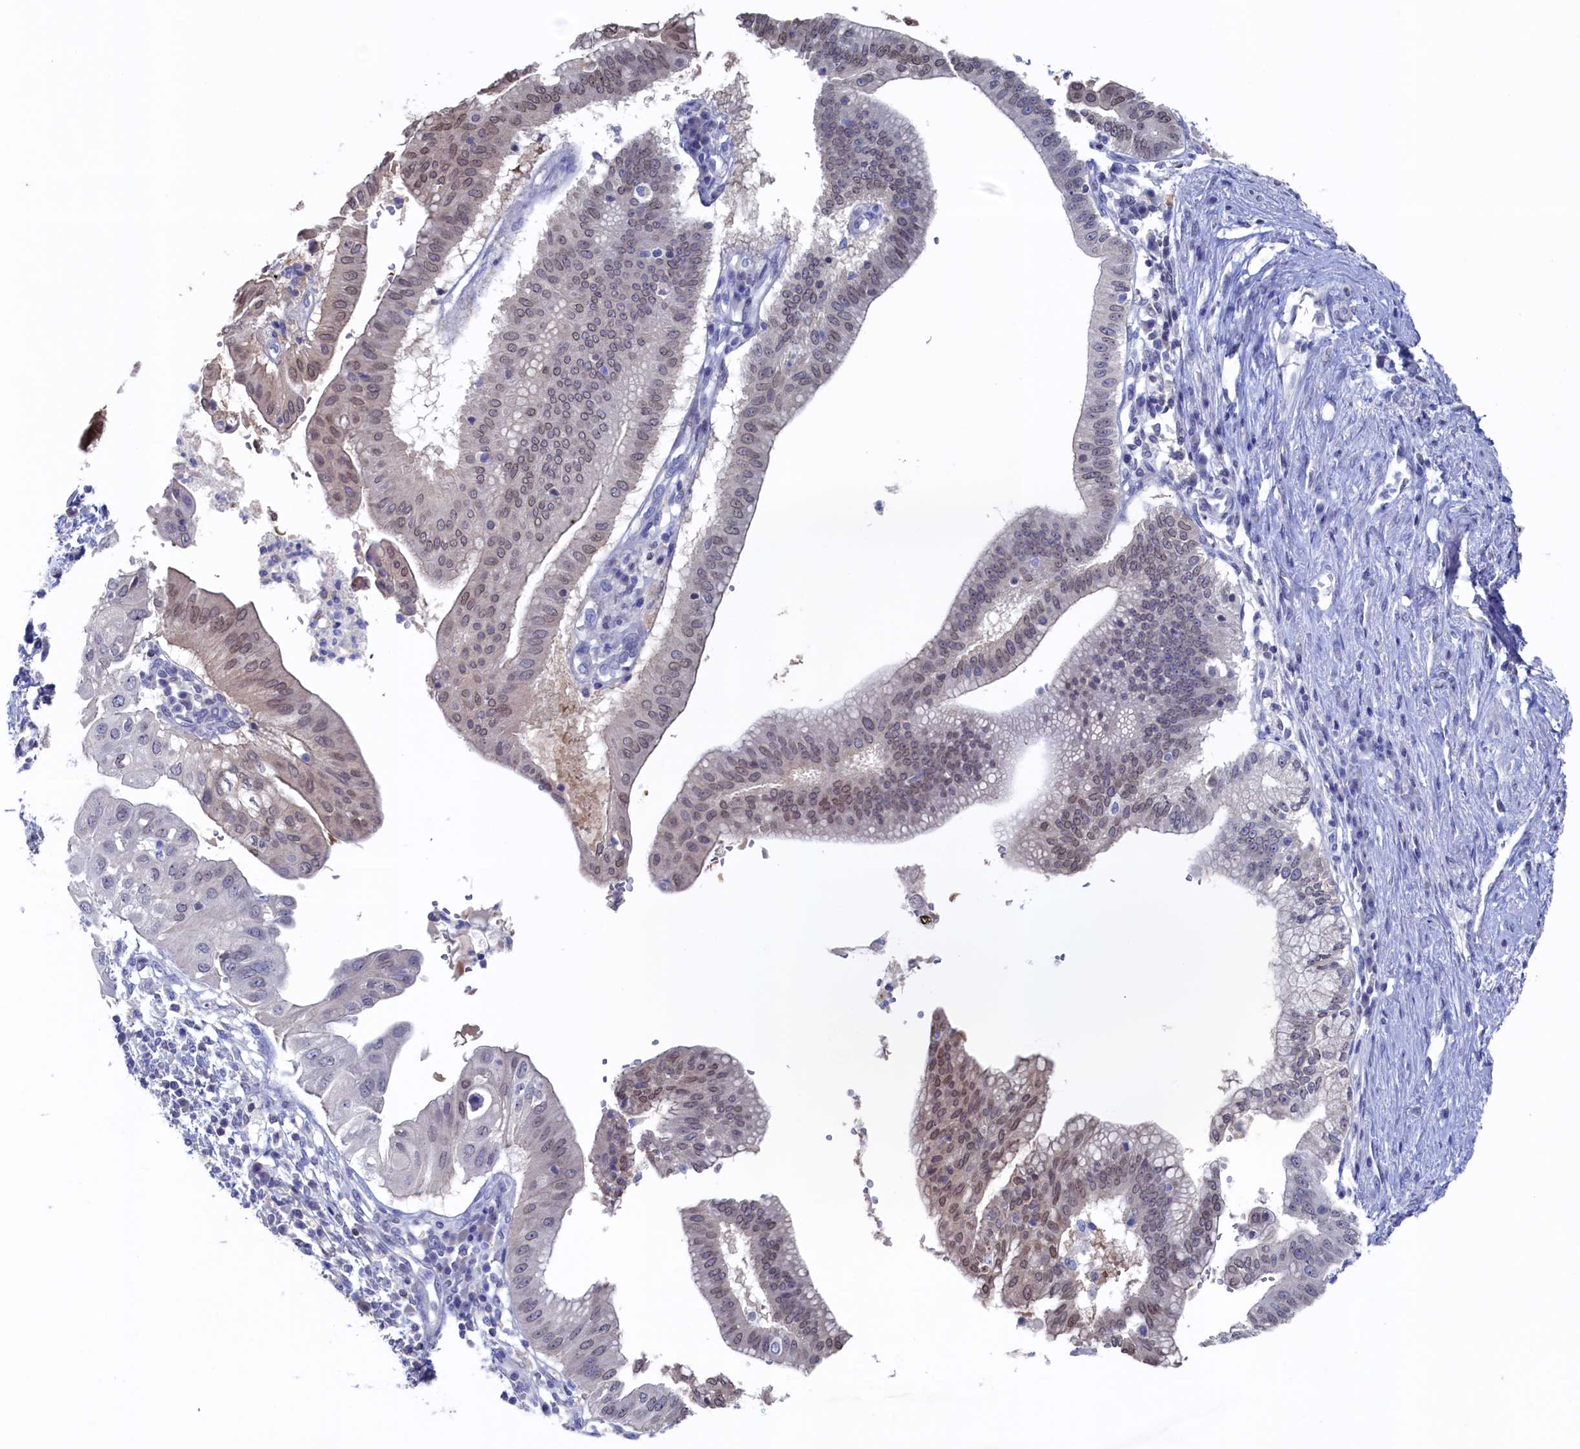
{"staining": {"intensity": "weak", "quantity": "25%-75%", "location": "nuclear"}, "tissue": "pancreatic cancer", "cell_type": "Tumor cells", "image_type": "cancer", "snomed": [{"axis": "morphology", "description": "Adenocarcinoma, NOS"}, {"axis": "topography", "description": "Pancreas"}], "caption": "Immunohistochemistry (IHC) (DAB (3,3'-diaminobenzidine)) staining of adenocarcinoma (pancreatic) shows weak nuclear protein staining in about 25%-75% of tumor cells.", "gene": "C11orf54", "patient": {"sex": "male", "age": 68}}